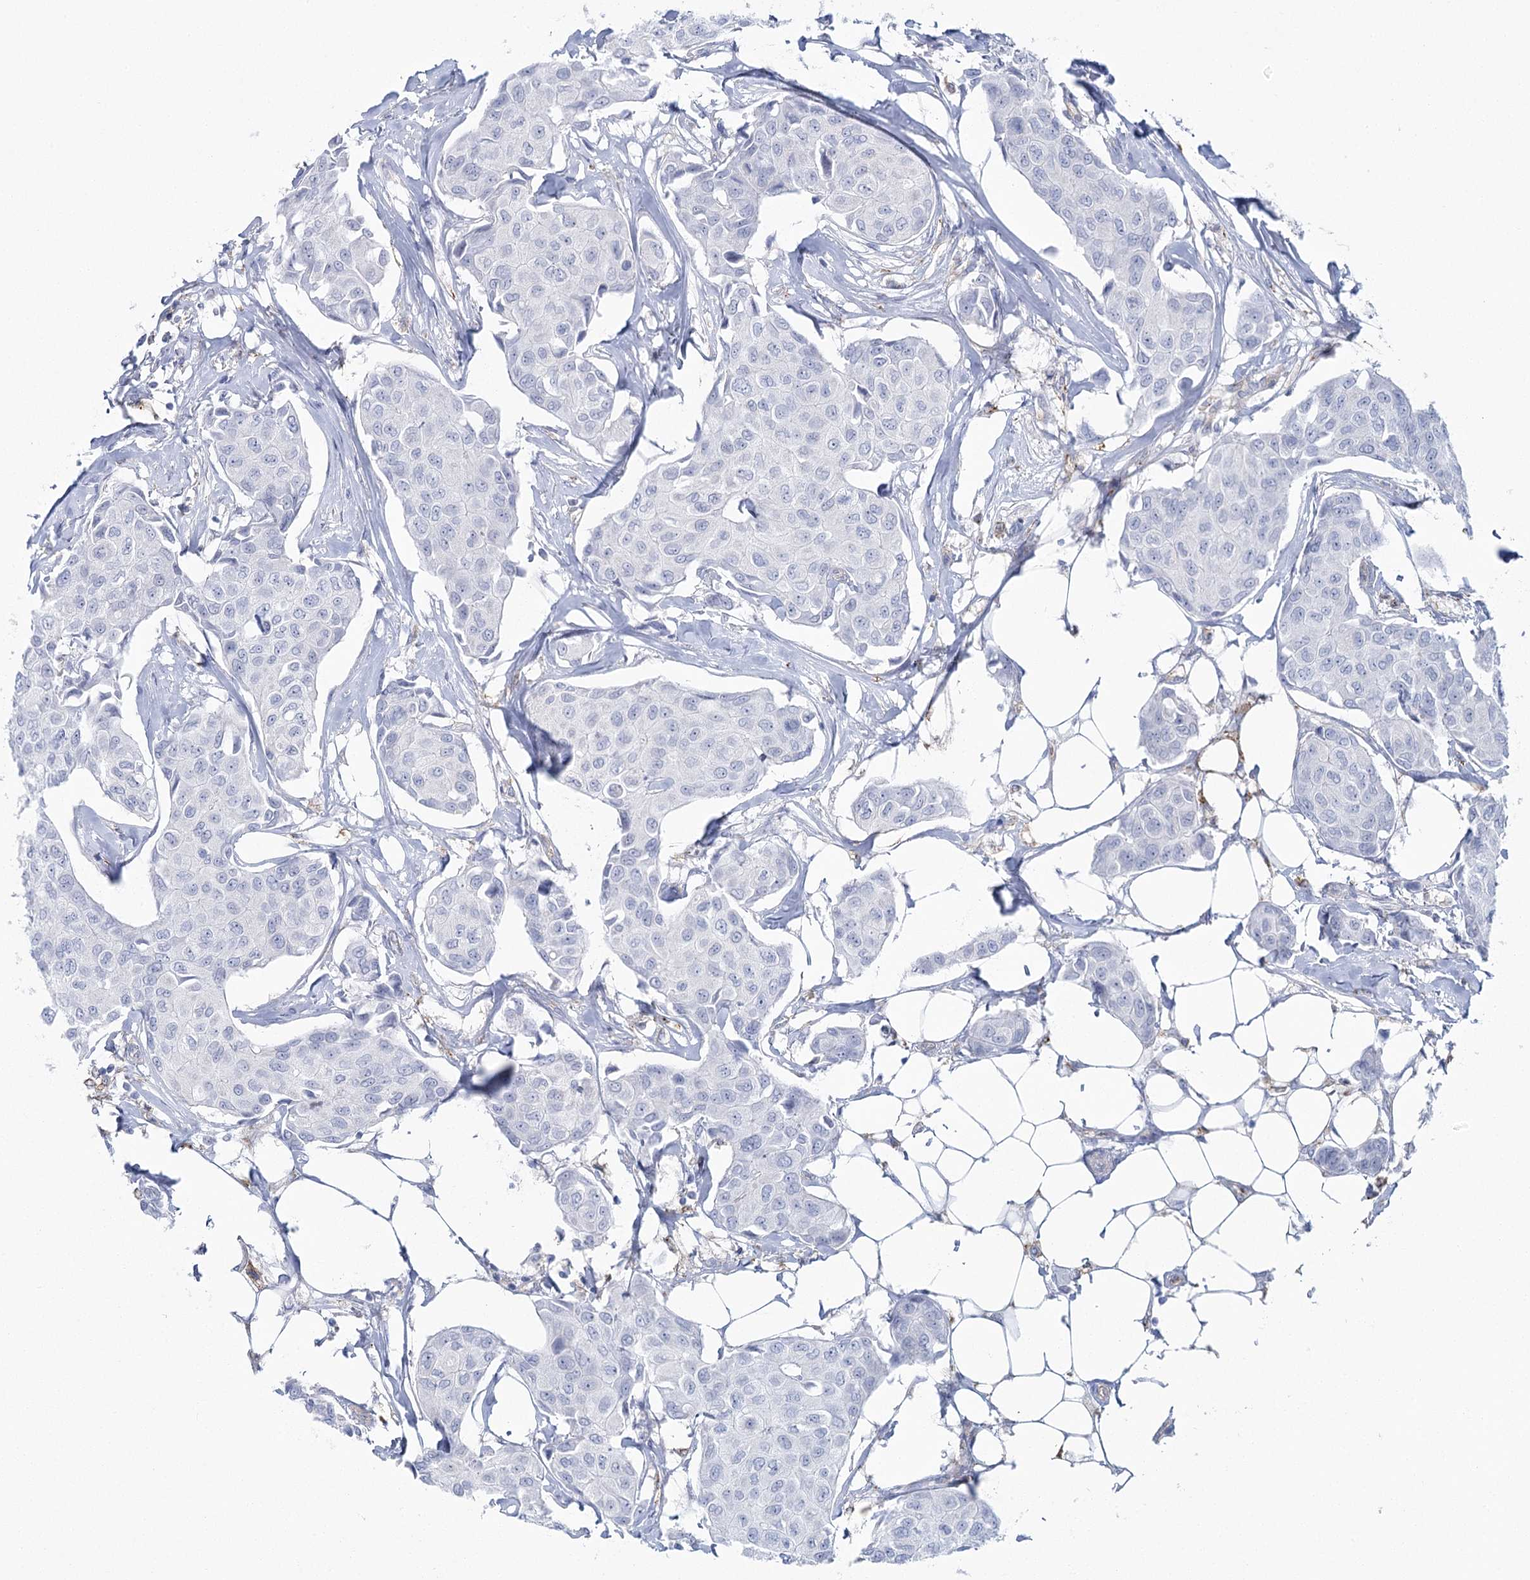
{"staining": {"intensity": "negative", "quantity": "none", "location": "none"}, "tissue": "breast cancer", "cell_type": "Tumor cells", "image_type": "cancer", "snomed": [{"axis": "morphology", "description": "Duct carcinoma"}, {"axis": "topography", "description": "Breast"}], "caption": "The photomicrograph demonstrates no staining of tumor cells in breast cancer. (DAB immunohistochemistry (IHC), high magnification).", "gene": "CCDC88A", "patient": {"sex": "female", "age": 80}}